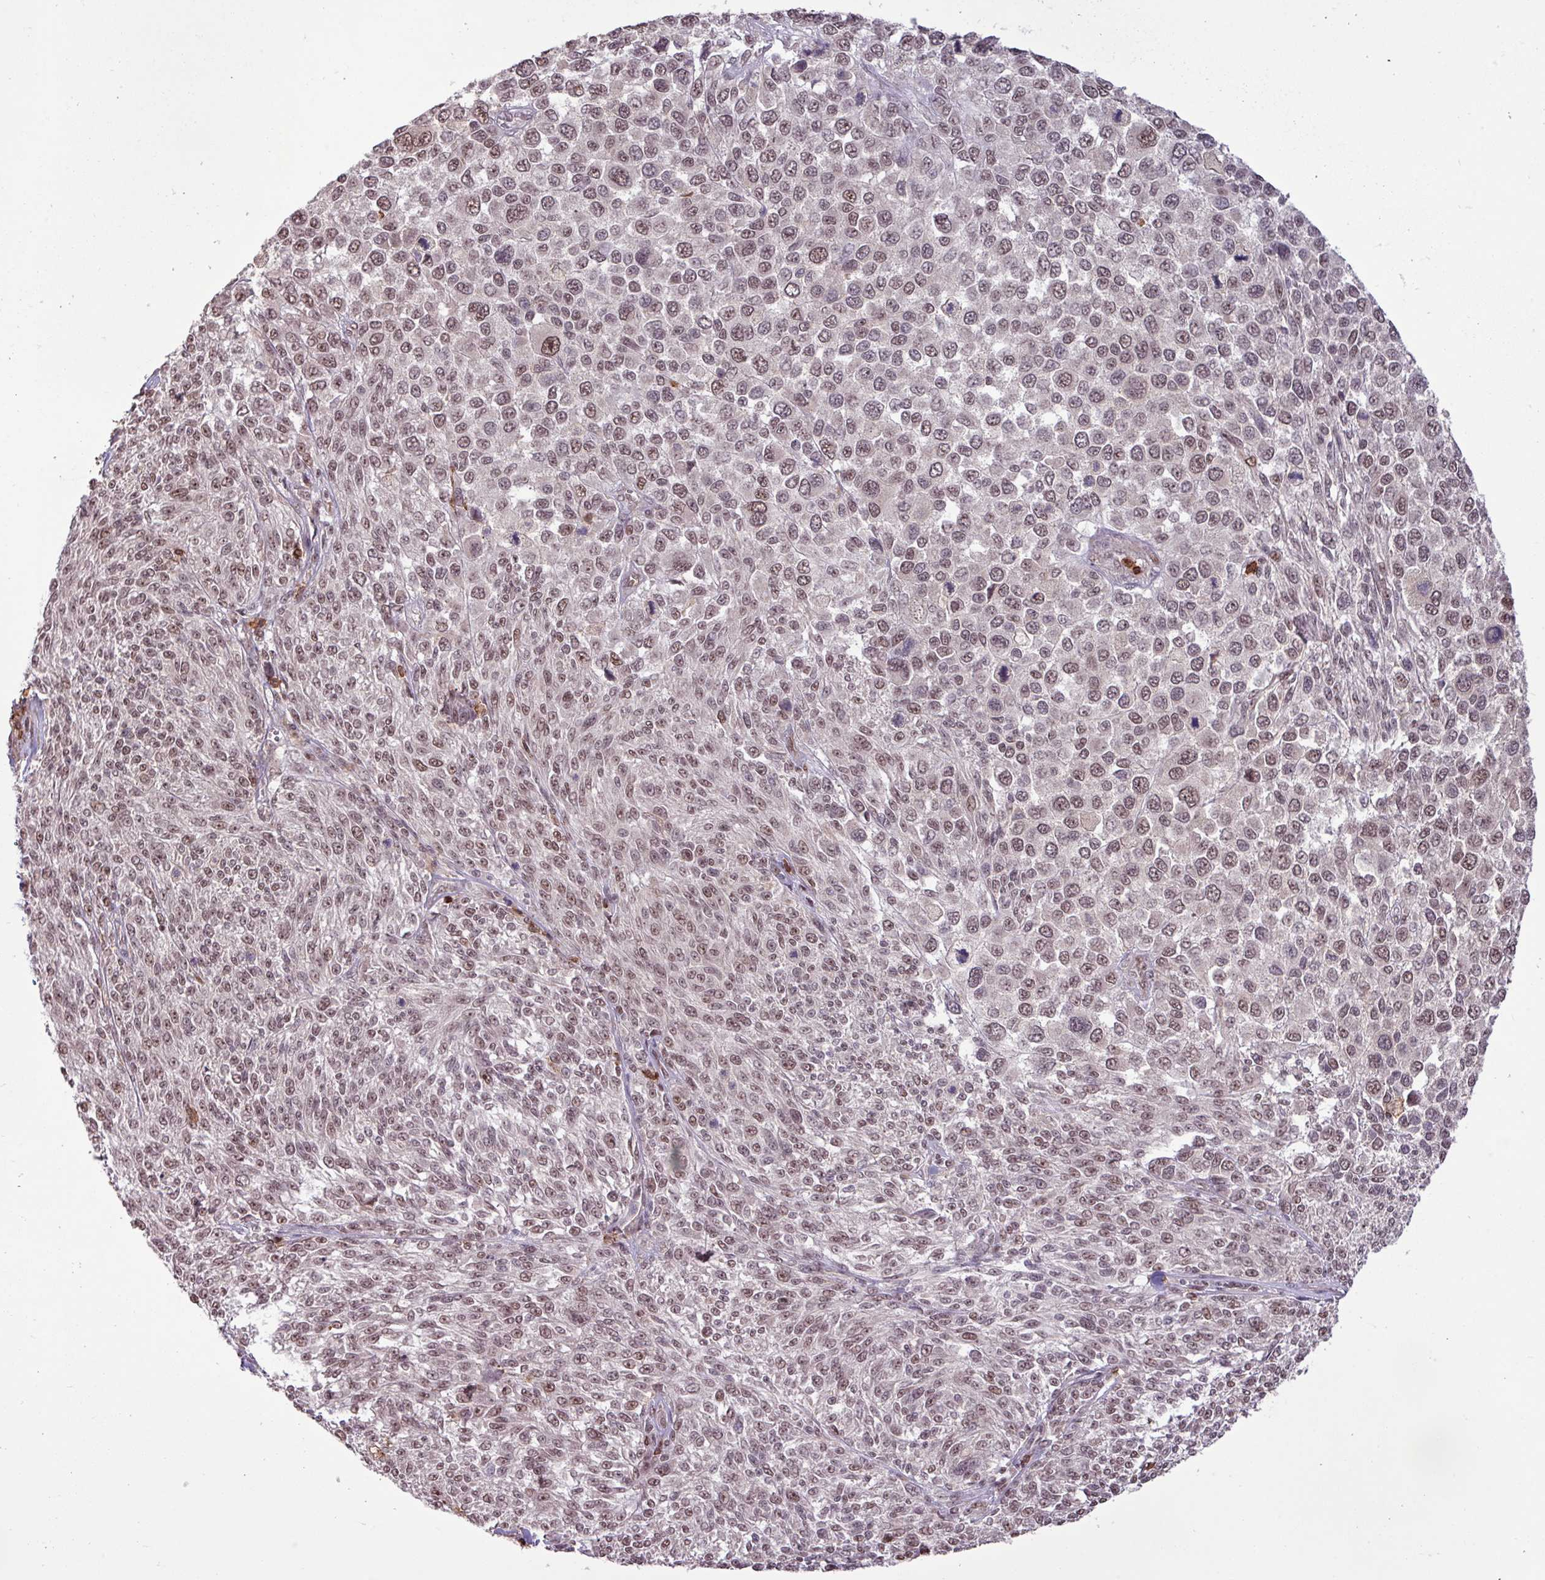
{"staining": {"intensity": "weak", "quantity": "25%-75%", "location": "nuclear"}, "tissue": "melanoma", "cell_type": "Tumor cells", "image_type": "cancer", "snomed": [{"axis": "morphology", "description": "Malignant melanoma, NOS"}, {"axis": "topography", "description": "Skin of trunk"}], "caption": "This histopathology image demonstrates immunohistochemistry staining of melanoma, with low weak nuclear positivity in approximately 25%-75% of tumor cells.", "gene": "GON7", "patient": {"sex": "male", "age": 71}}